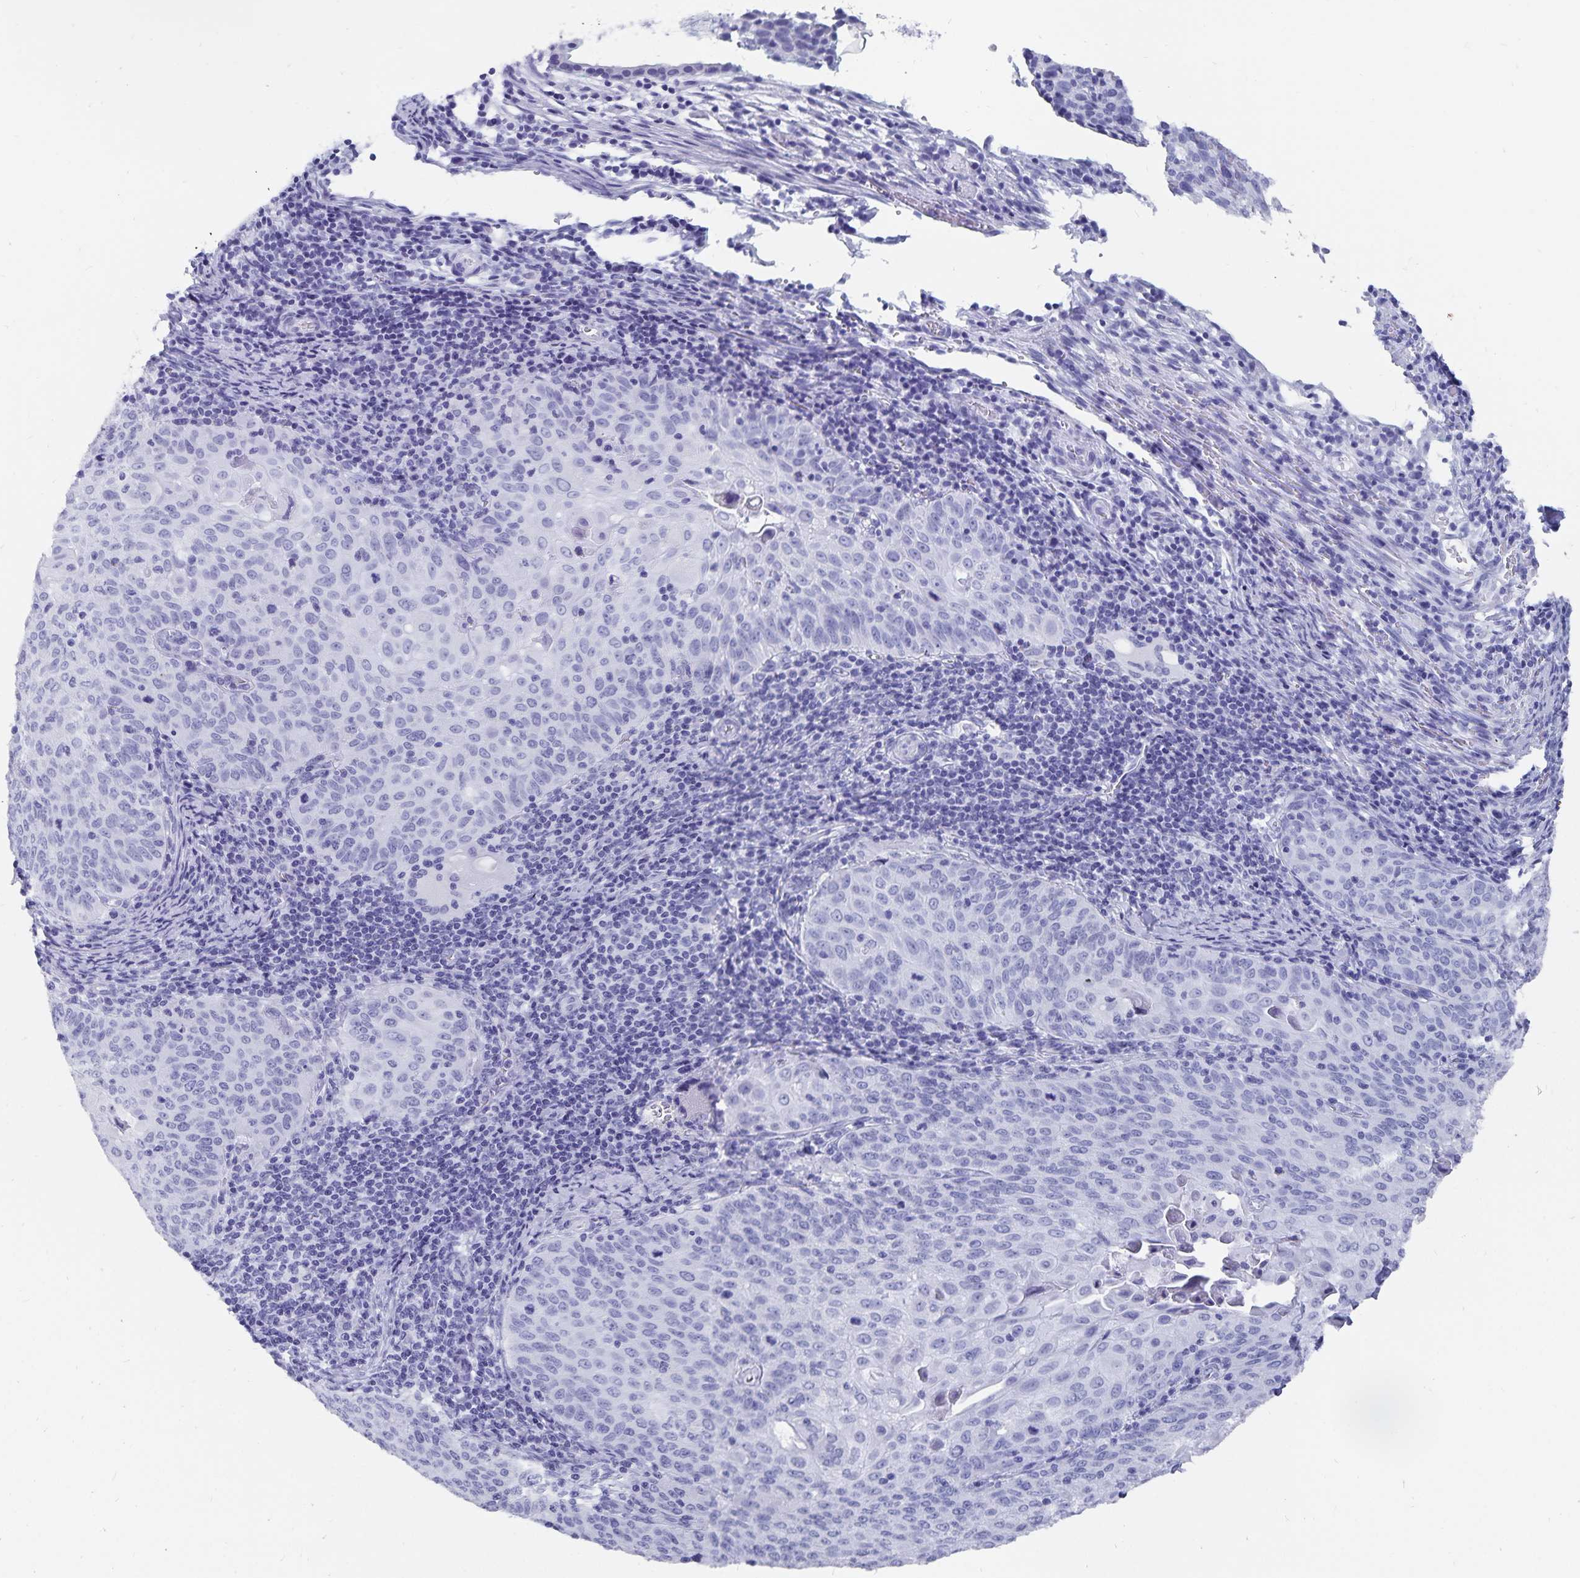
{"staining": {"intensity": "negative", "quantity": "none", "location": "none"}, "tissue": "cervical cancer", "cell_type": "Tumor cells", "image_type": "cancer", "snomed": [{"axis": "morphology", "description": "Squamous cell carcinoma, NOS"}, {"axis": "topography", "description": "Cervix"}], "caption": "IHC of cervical cancer (squamous cell carcinoma) displays no staining in tumor cells. (DAB immunohistochemistry, high magnification).", "gene": "ADH1A", "patient": {"sex": "female", "age": 65}}